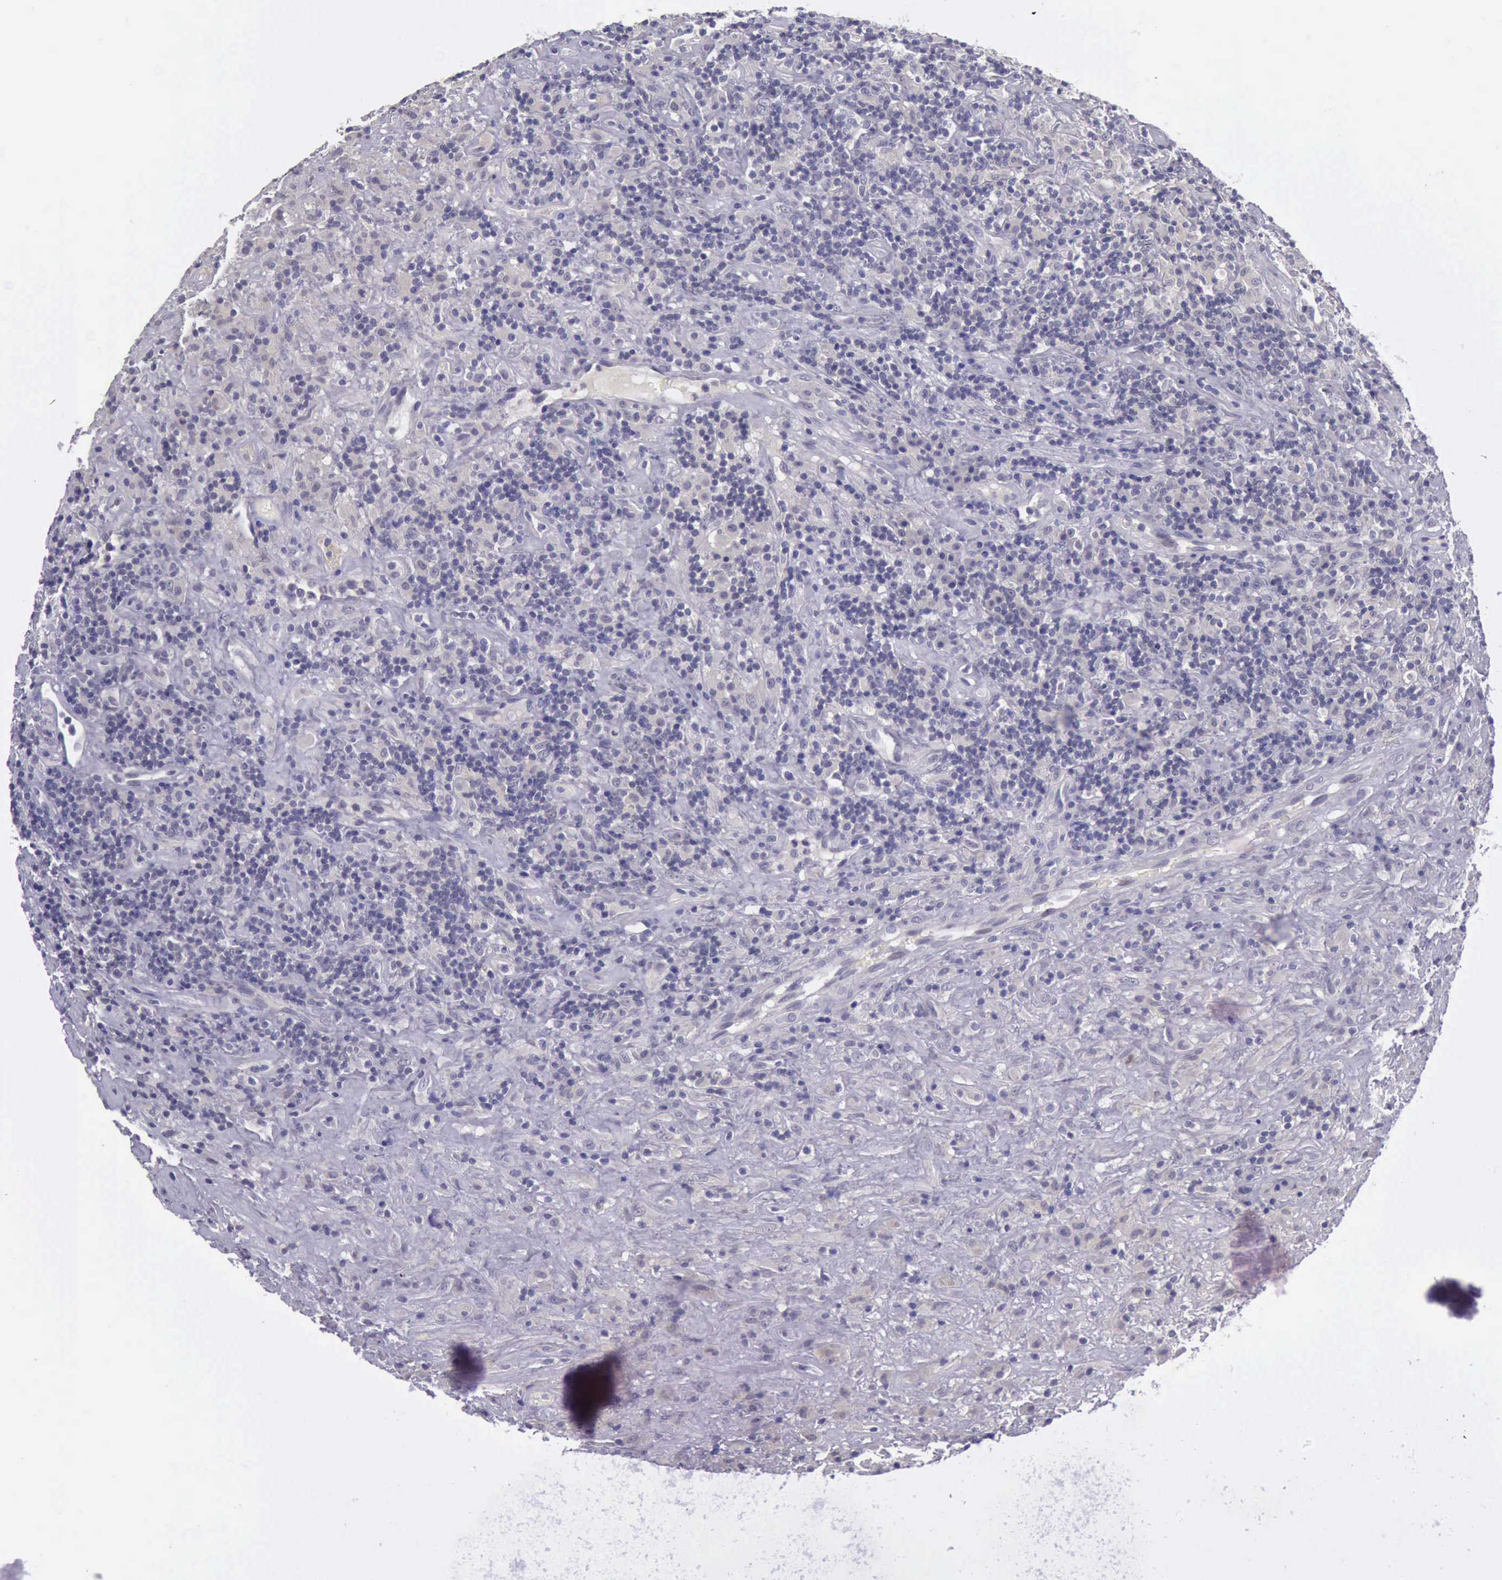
{"staining": {"intensity": "negative", "quantity": "none", "location": "none"}, "tissue": "lymphoma", "cell_type": "Tumor cells", "image_type": "cancer", "snomed": [{"axis": "morphology", "description": "Hodgkin's disease, NOS"}, {"axis": "topography", "description": "Lymph node"}], "caption": "Tumor cells show no significant protein positivity in lymphoma.", "gene": "ARNT2", "patient": {"sex": "male", "age": 46}}